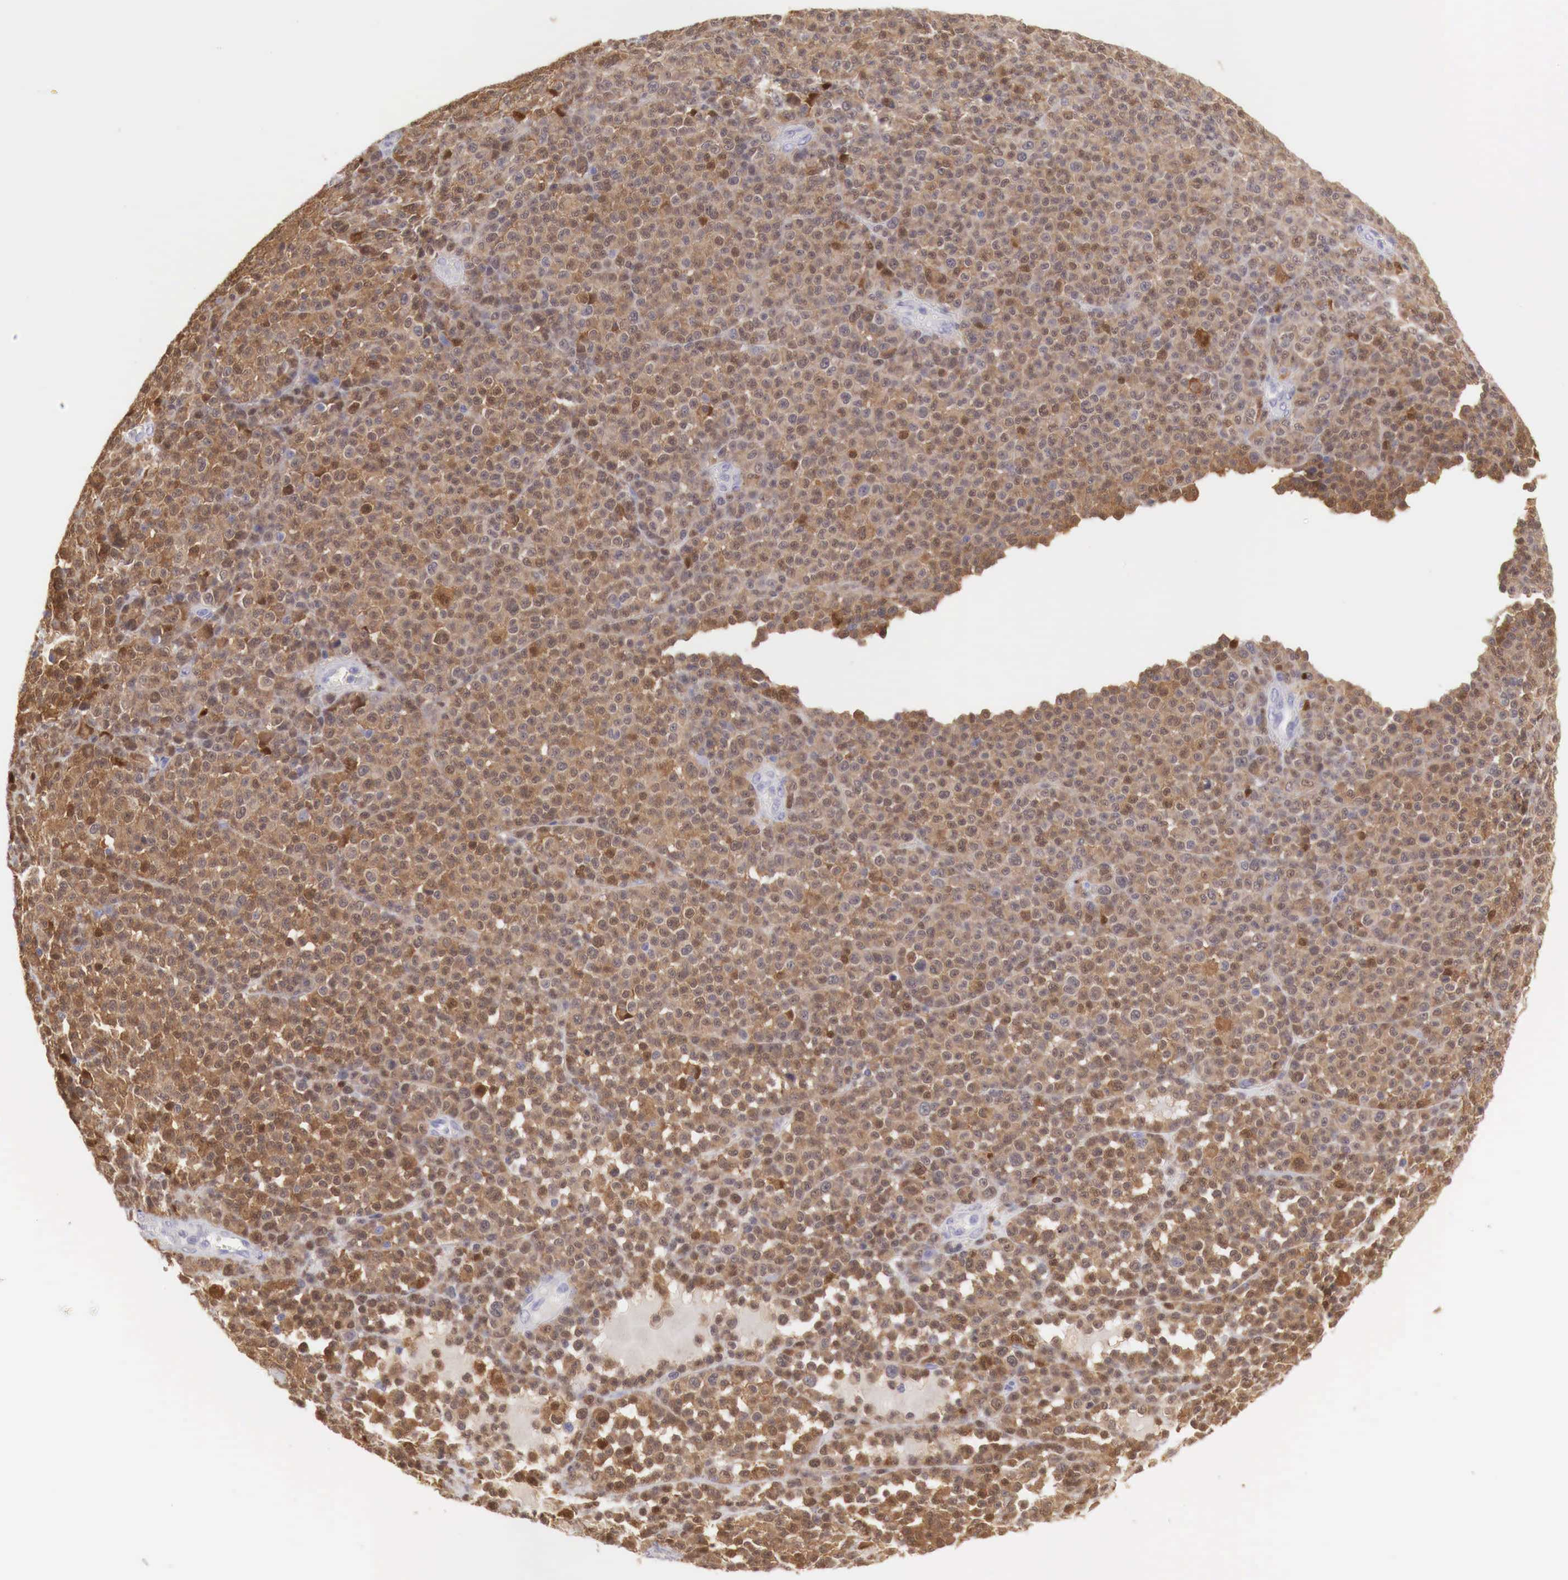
{"staining": {"intensity": "strong", "quantity": "25%-75%", "location": "cytoplasmic/membranous"}, "tissue": "melanoma", "cell_type": "Tumor cells", "image_type": "cancer", "snomed": [{"axis": "morphology", "description": "Malignant melanoma, Metastatic site"}, {"axis": "topography", "description": "Skin"}], "caption": "A histopathology image showing strong cytoplasmic/membranous expression in approximately 25%-75% of tumor cells in melanoma, as visualized by brown immunohistochemical staining.", "gene": "RENBP", "patient": {"sex": "male", "age": 32}}